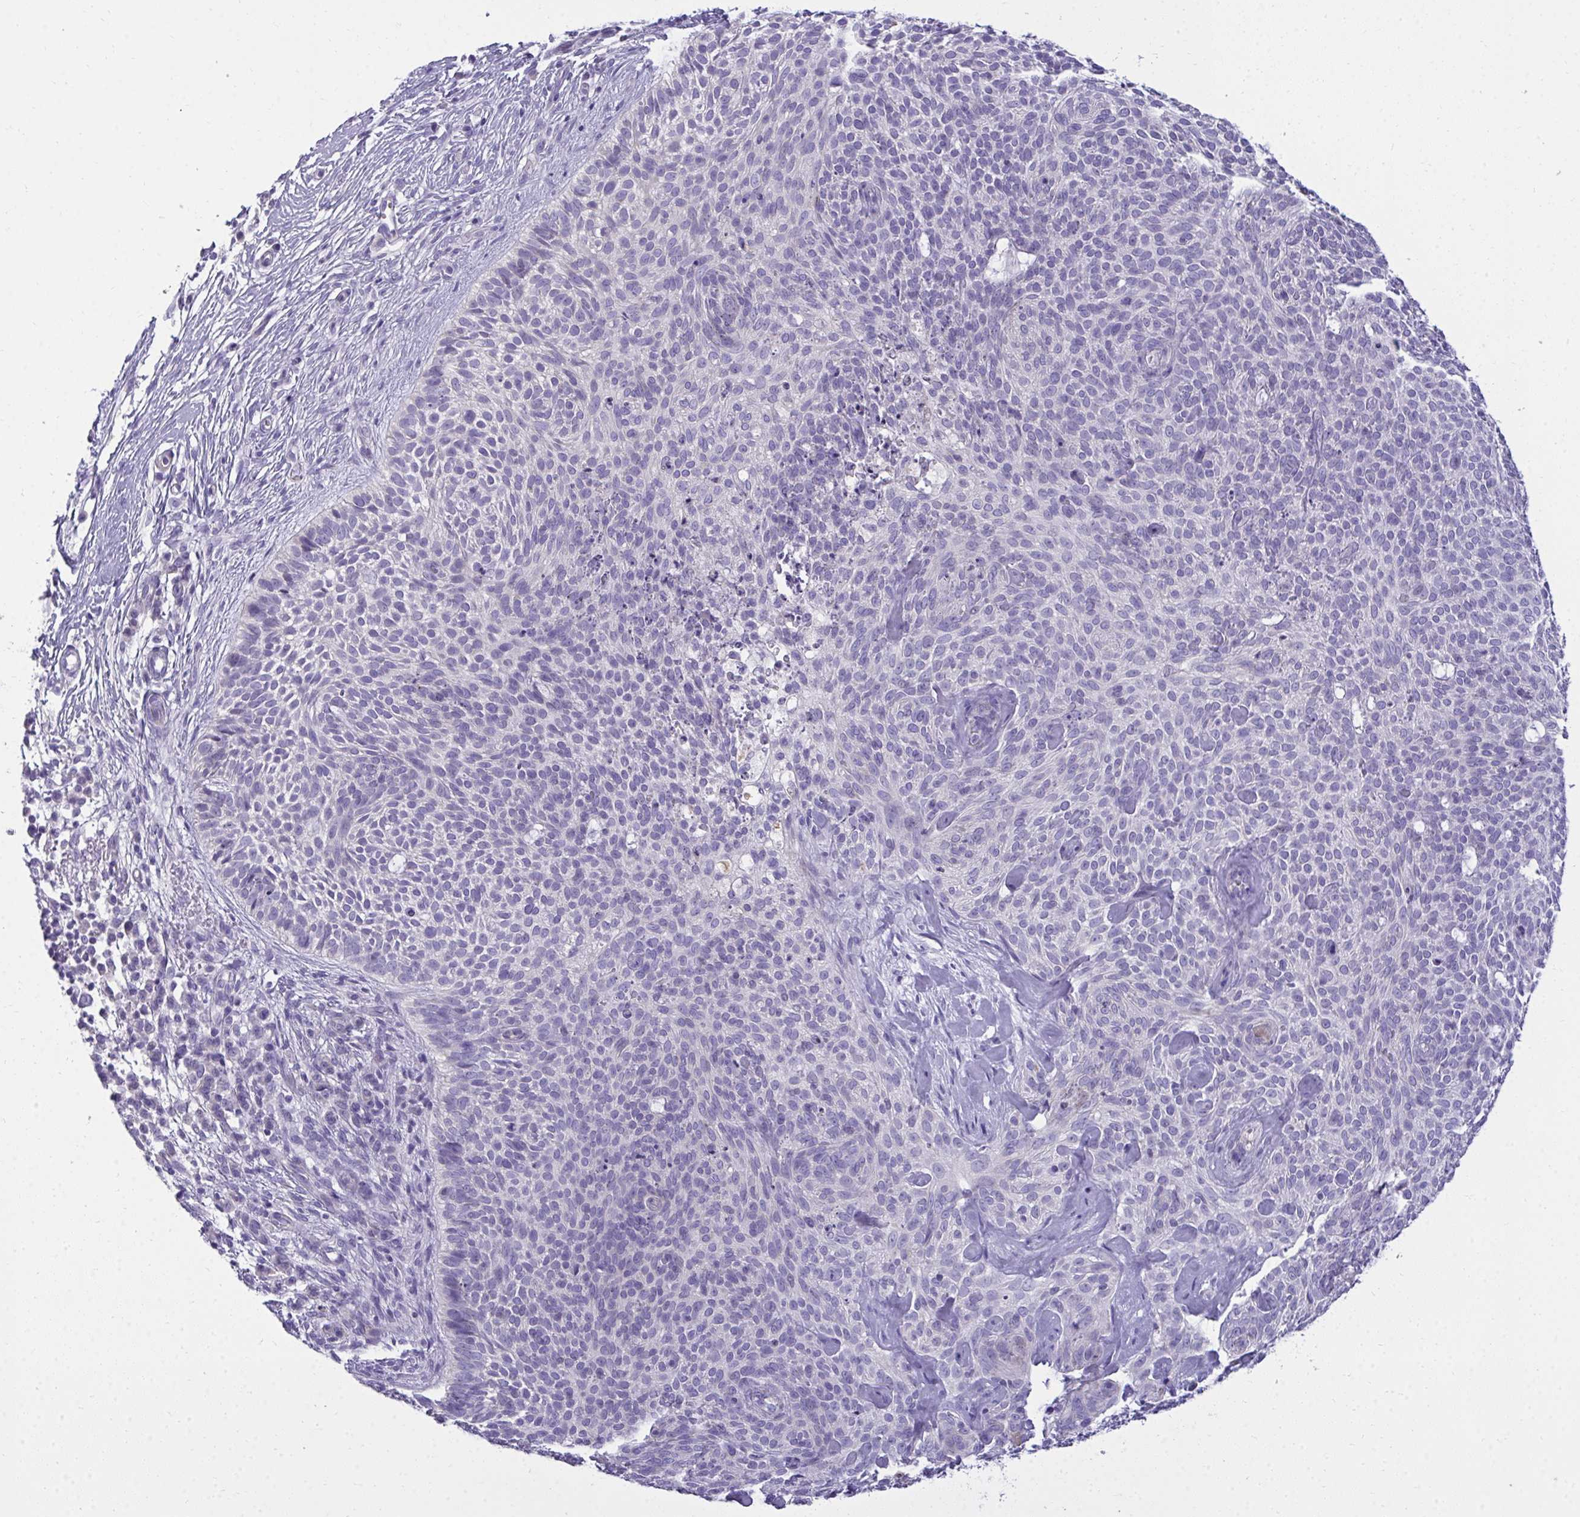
{"staining": {"intensity": "negative", "quantity": "none", "location": "none"}, "tissue": "skin cancer", "cell_type": "Tumor cells", "image_type": "cancer", "snomed": [{"axis": "morphology", "description": "Basal cell carcinoma"}, {"axis": "topography", "description": "Skin"}, {"axis": "topography", "description": "Skin of face"}], "caption": "DAB immunohistochemical staining of skin cancer (basal cell carcinoma) exhibits no significant positivity in tumor cells.", "gene": "TMCO5A", "patient": {"sex": "female", "age": 82}}